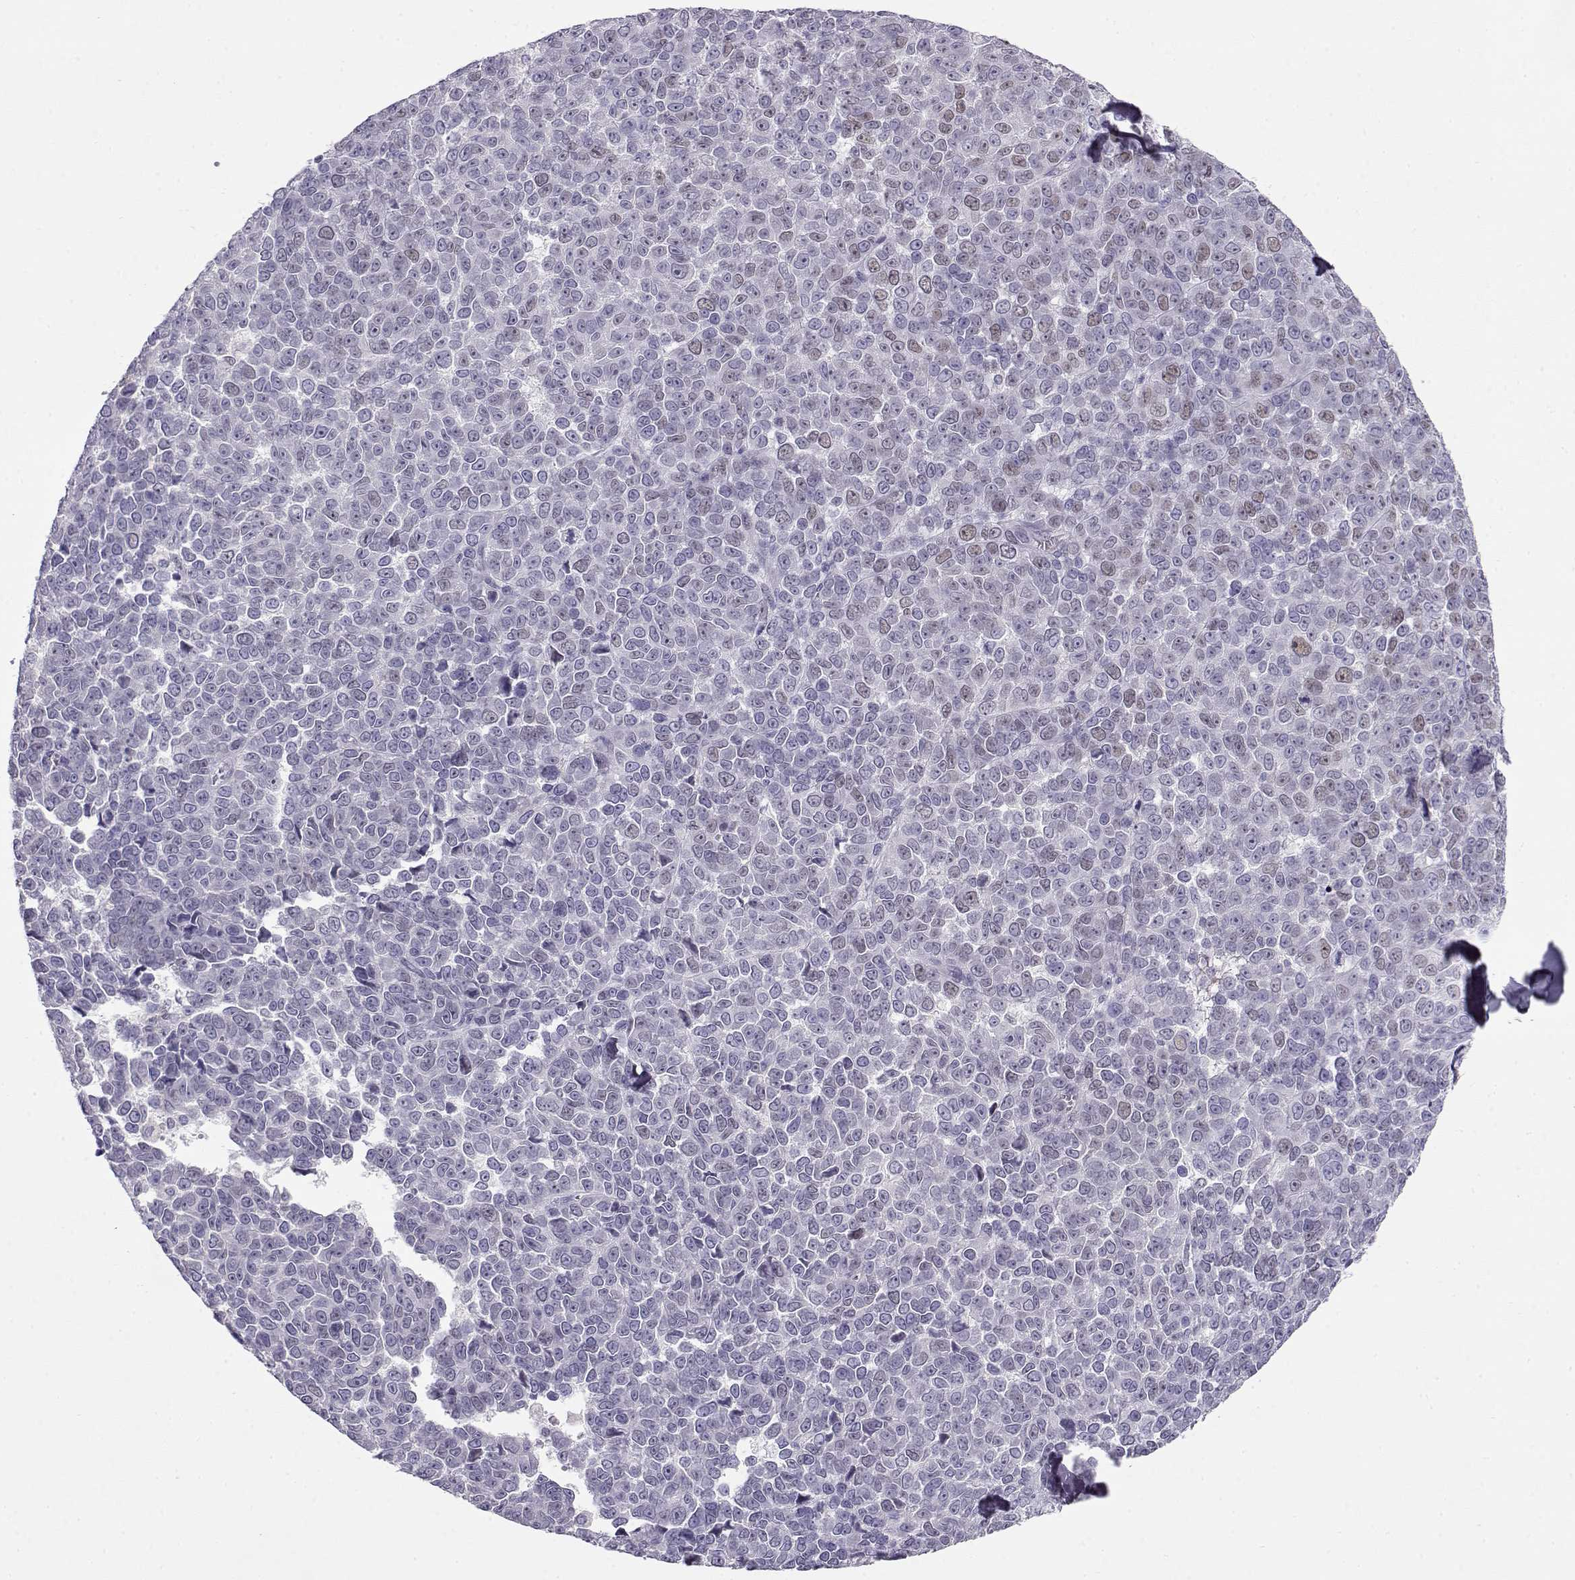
{"staining": {"intensity": "negative", "quantity": "none", "location": "none"}, "tissue": "melanoma", "cell_type": "Tumor cells", "image_type": "cancer", "snomed": [{"axis": "morphology", "description": "Malignant melanoma, NOS"}, {"axis": "topography", "description": "Skin"}], "caption": "This is a micrograph of IHC staining of melanoma, which shows no staining in tumor cells.", "gene": "OPN5", "patient": {"sex": "female", "age": 95}}